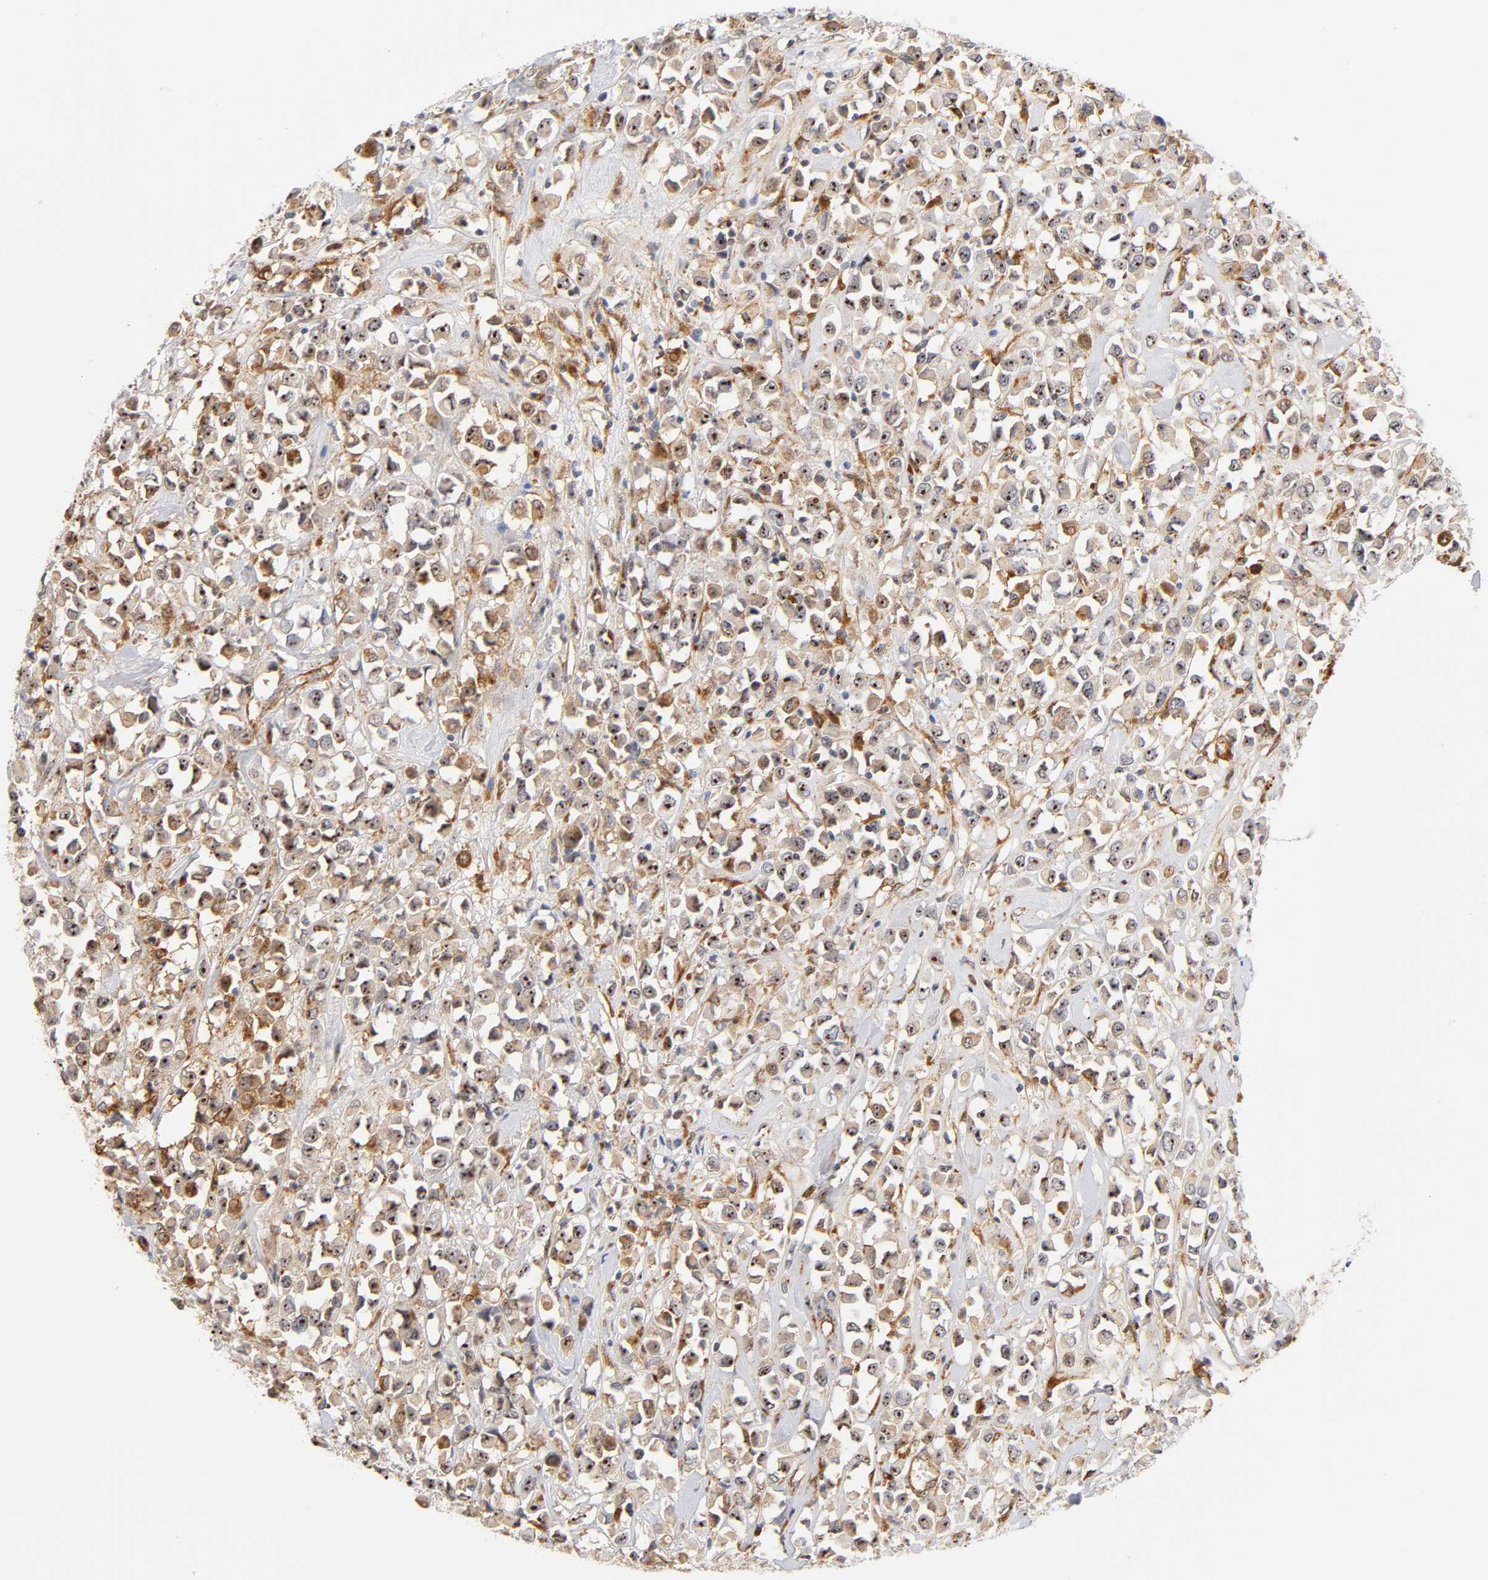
{"staining": {"intensity": "strong", "quantity": ">75%", "location": "cytoplasmic/membranous,nuclear"}, "tissue": "breast cancer", "cell_type": "Tumor cells", "image_type": "cancer", "snomed": [{"axis": "morphology", "description": "Duct carcinoma"}, {"axis": "topography", "description": "Breast"}], "caption": "Invasive ductal carcinoma (breast) tissue displays strong cytoplasmic/membranous and nuclear positivity in approximately >75% of tumor cells, visualized by immunohistochemistry.", "gene": "PLD1", "patient": {"sex": "female", "age": 61}}